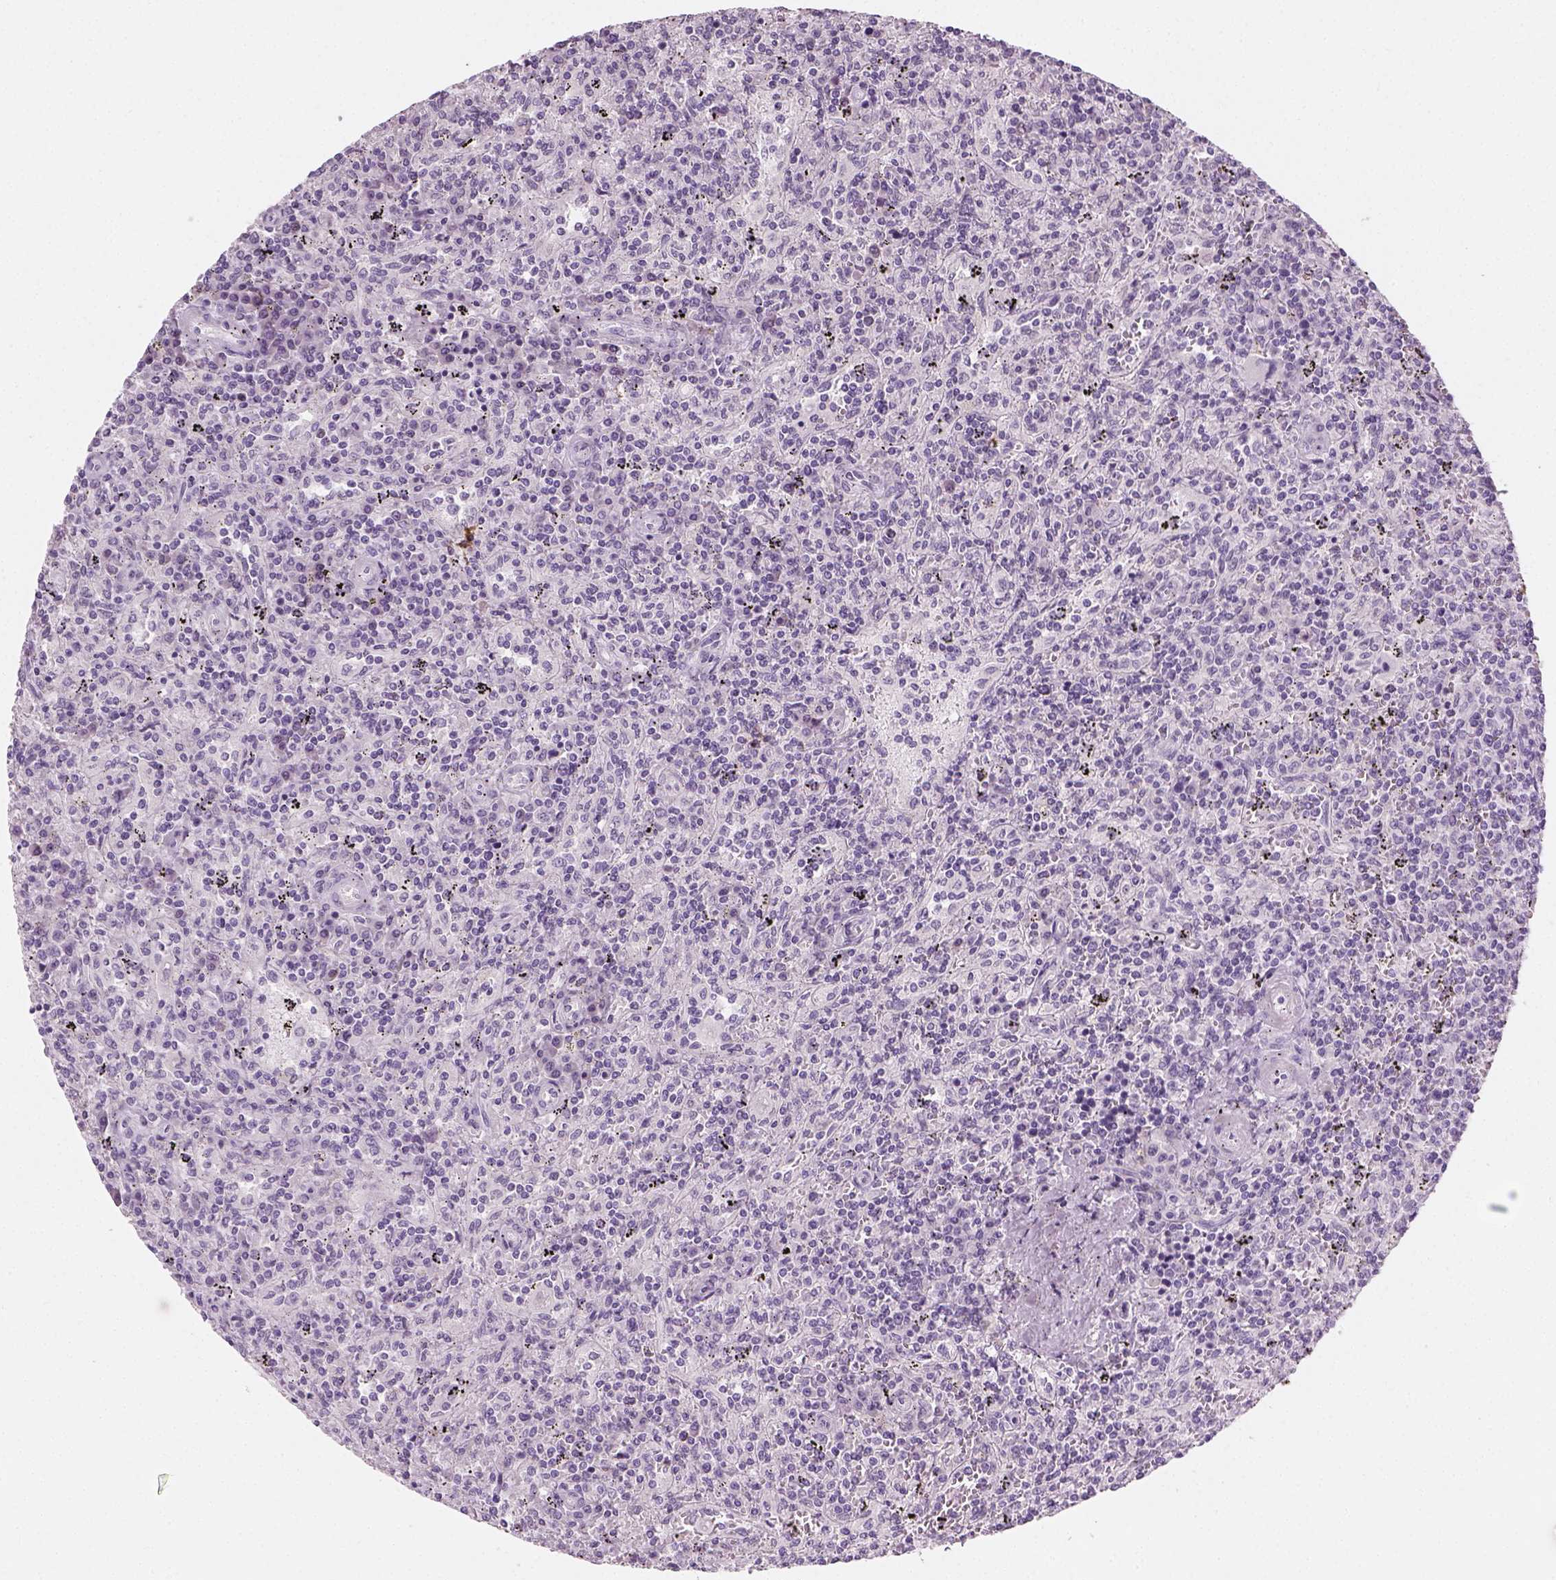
{"staining": {"intensity": "negative", "quantity": "none", "location": "none"}, "tissue": "lymphoma", "cell_type": "Tumor cells", "image_type": "cancer", "snomed": [{"axis": "morphology", "description": "Malignant lymphoma, non-Hodgkin's type, Low grade"}, {"axis": "topography", "description": "Spleen"}], "caption": "This is a image of immunohistochemistry staining of lymphoma, which shows no expression in tumor cells.", "gene": "TH", "patient": {"sex": "male", "age": 62}}